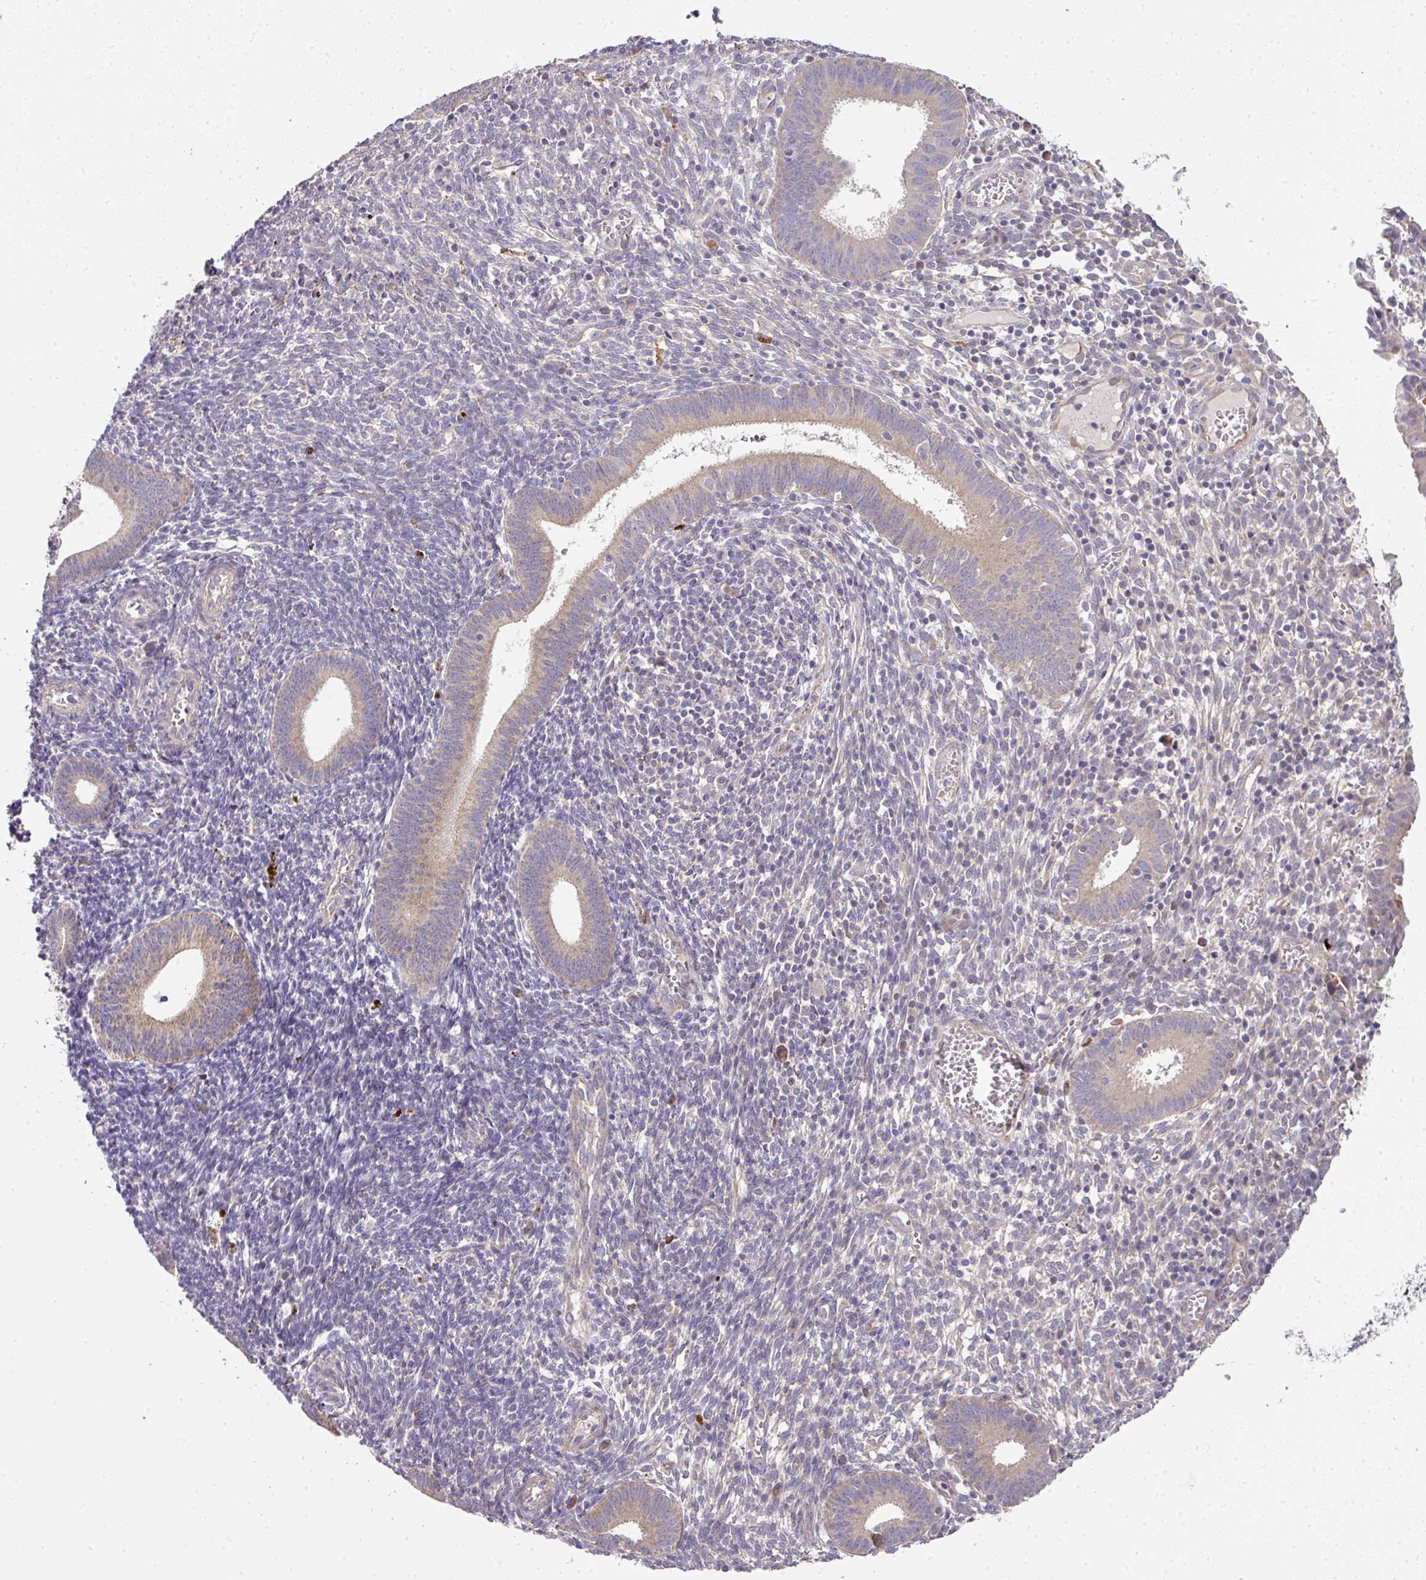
{"staining": {"intensity": "weak", "quantity": "<25%", "location": "cytoplasmic/membranous"}, "tissue": "endometrium", "cell_type": "Cells in endometrial stroma", "image_type": "normal", "snomed": [{"axis": "morphology", "description": "Normal tissue, NOS"}, {"axis": "topography", "description": "Endometrium"}], "caption": "This is a photomicrograph of IHC staining of unremarkable endometrium, which shows no staining in cells in endometrial stroma.", "gene": "STK35", "patient": {"sex": "female", "age": 41}}